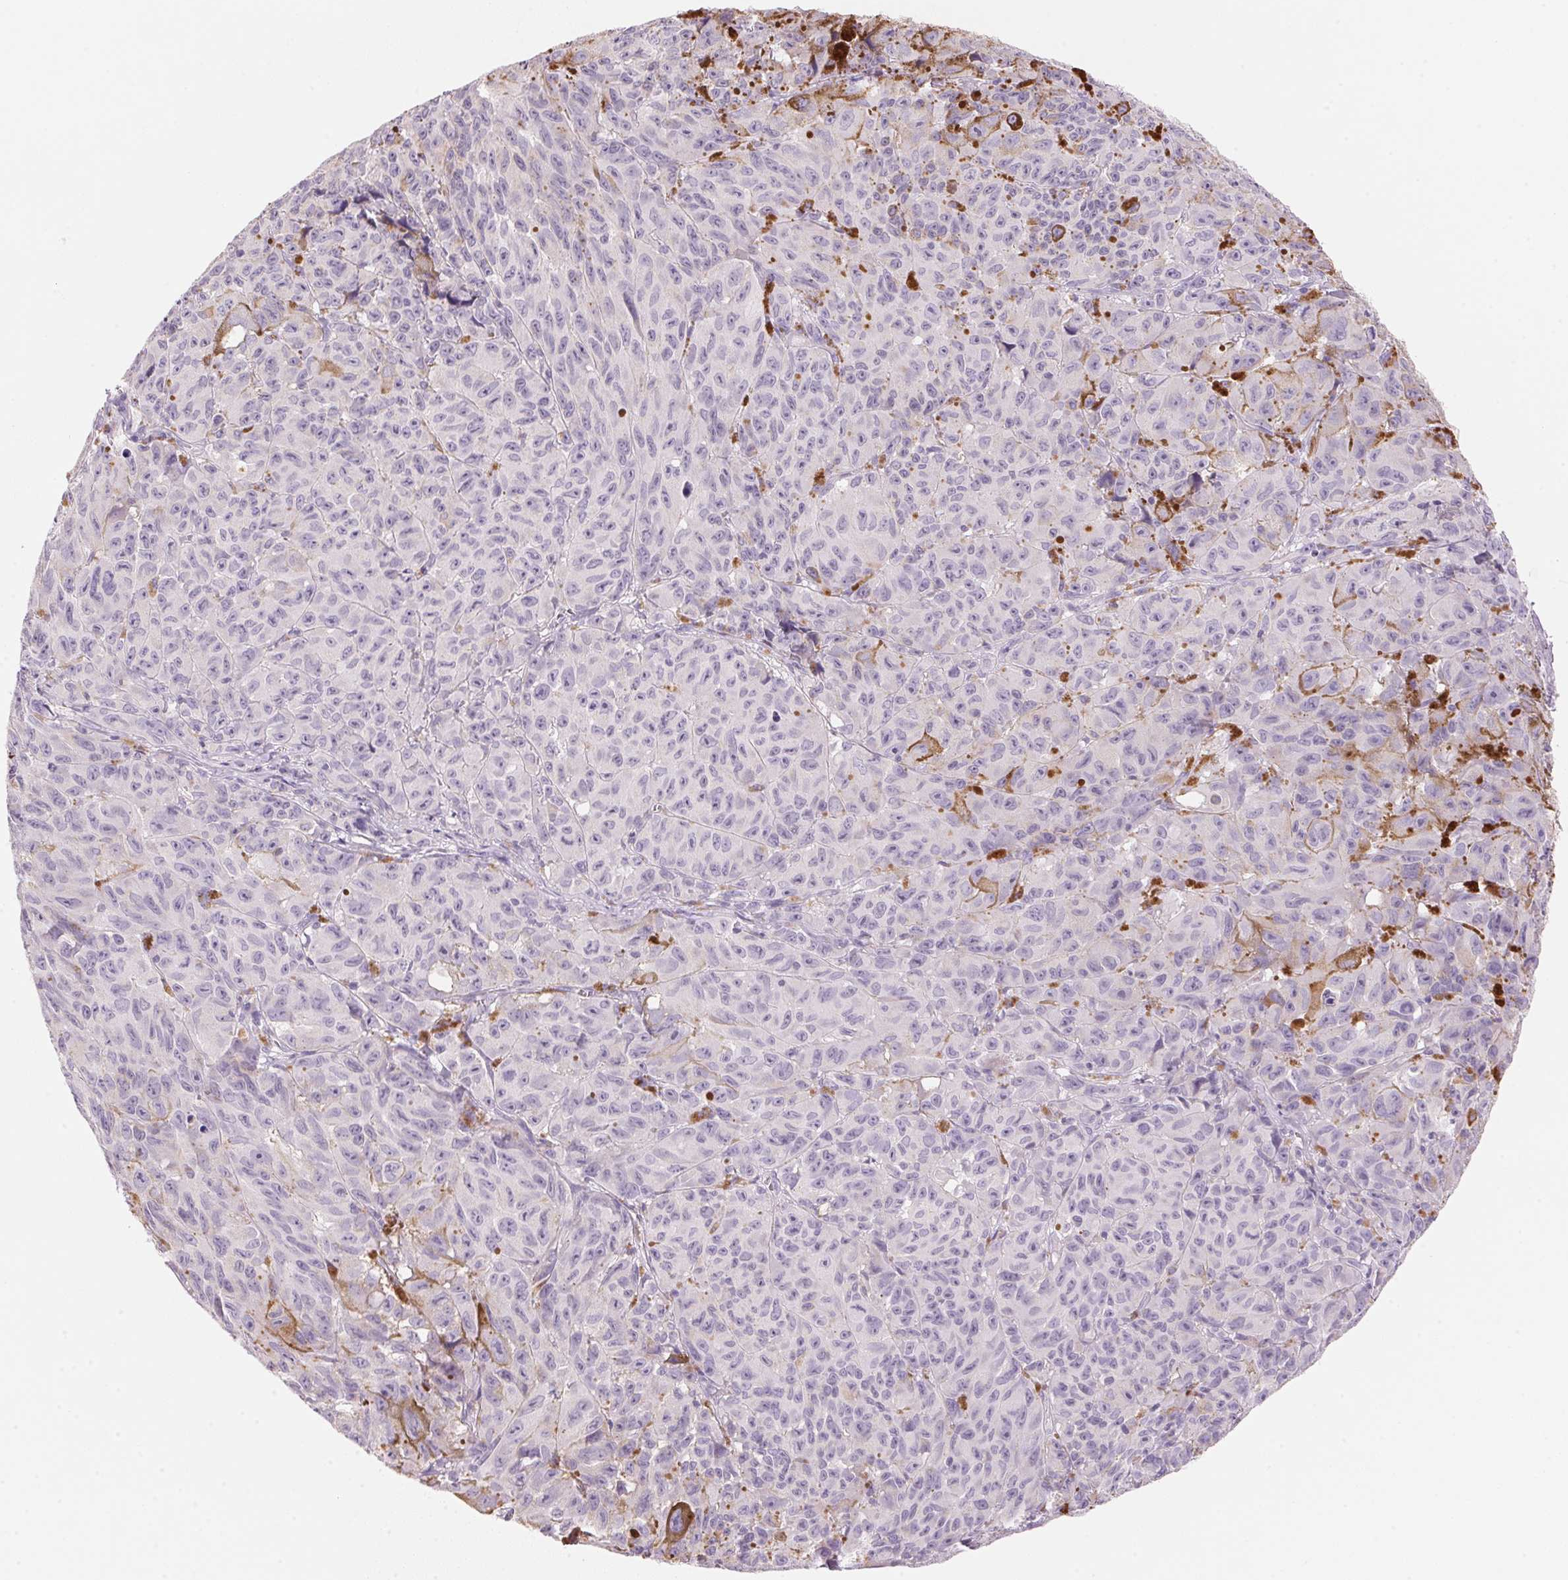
{"staining": {"intensity": "negative", "quantity": "none", "location": "none"}, "tissue": "melanoma", "cell_type": "Tumor cells", "image_type": "cancer", "snomed": [{"axis": "morphology", "description": "Malignant melanoma, NOS"}, {"axis": "topography", "description": "Vulva, labia, clitoris and Bartholin´s gland, NO"}], "caption": "DAB (3,3'-diaminobenzidine) immunohistochemical staining of human malignant melanoma demonstrates no significant staining in tumor cells.", "gene": "CYP11B1", "patient": {"sex": "female", "age": 75}}